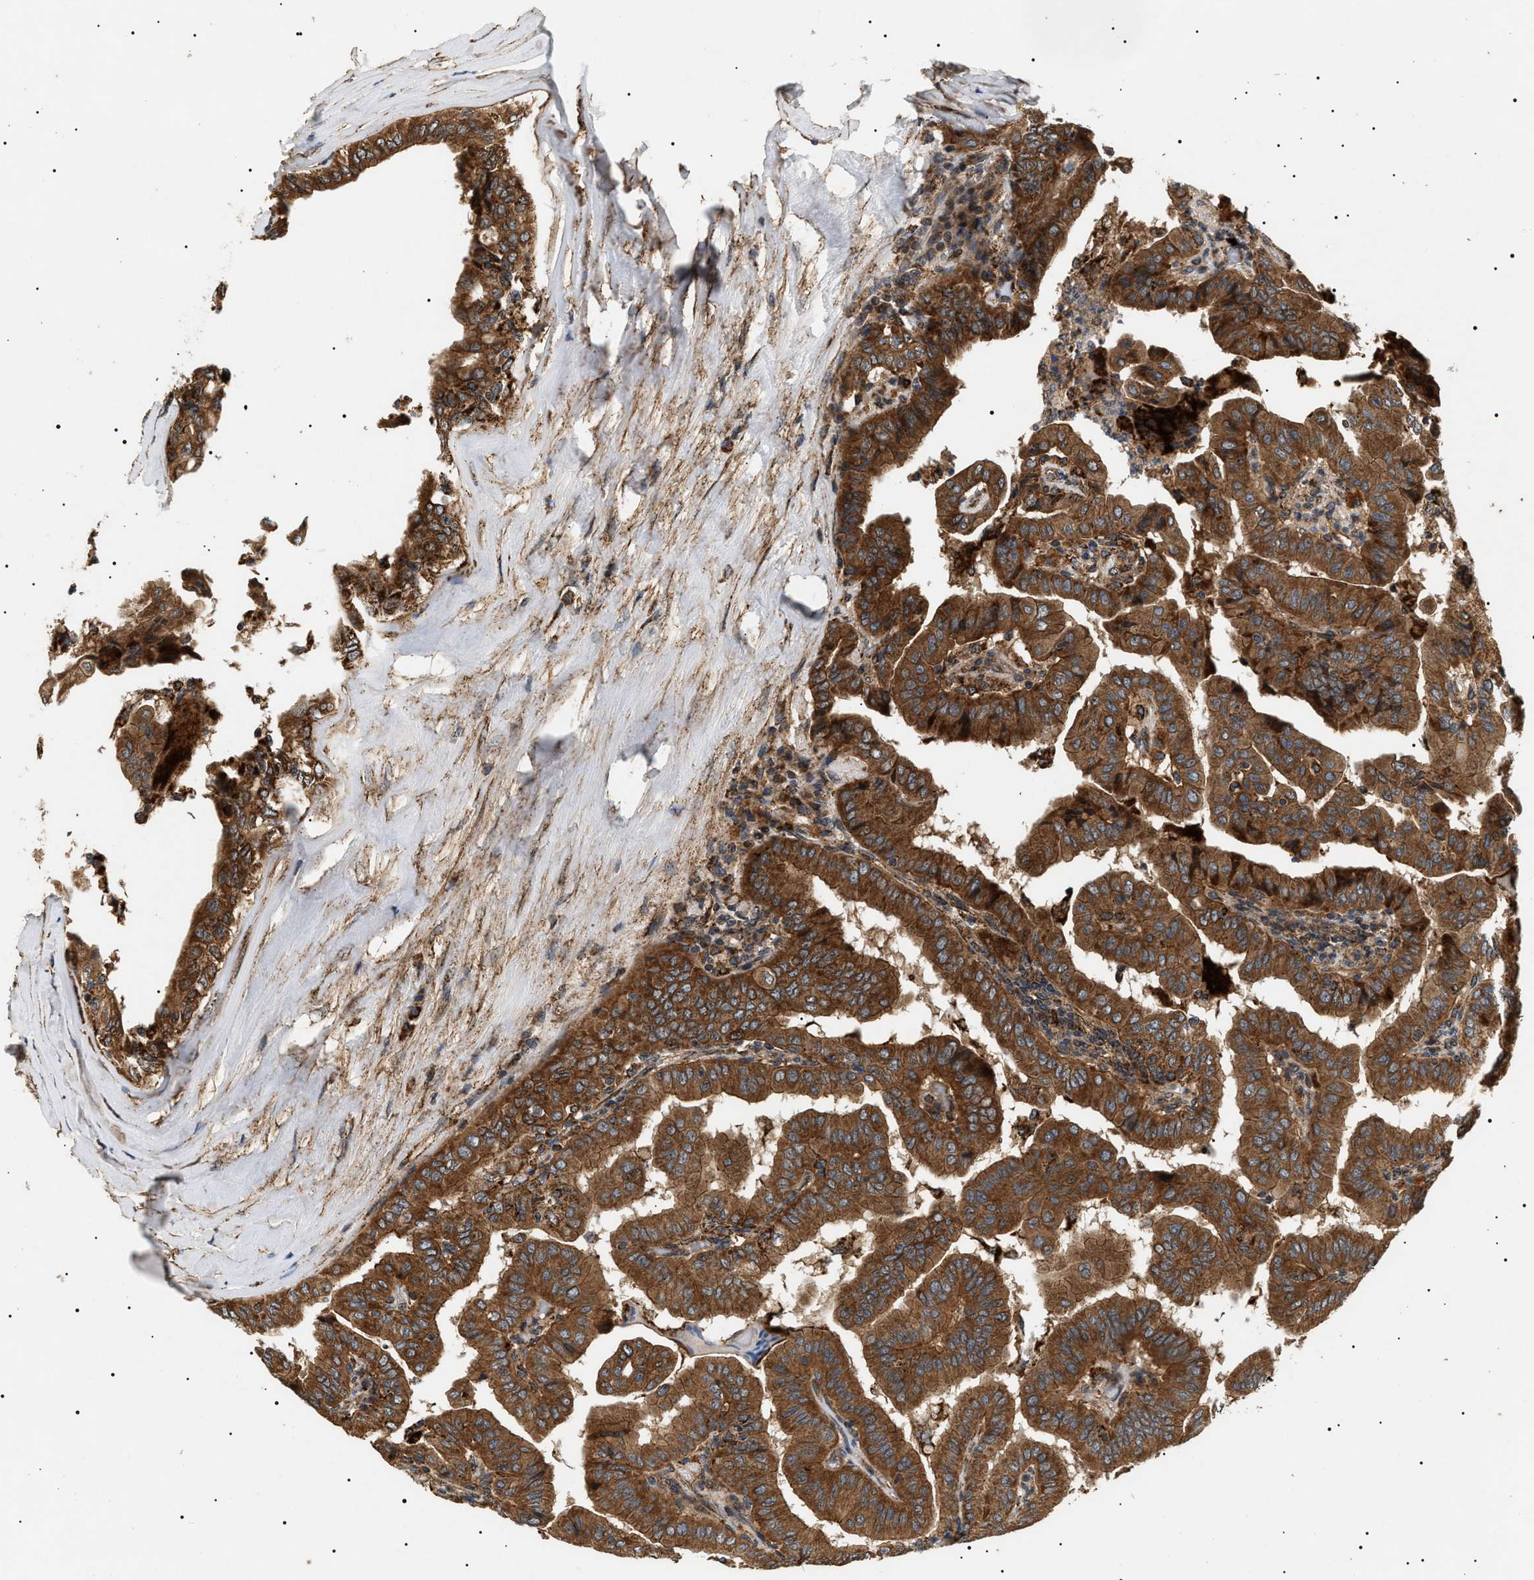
{"staining": {"intensity": "strong", "quantity": ">75%", "location": "cytoplasmic/membranous"}, "tissue": "thyroid cancer", "cell_type": "Tumor cells", "image_type": "cancer", "snomed": [{"axis": "morphology", "description": "Papillary adenocarcinoma, NOS"}, {"axis": "topography", "description": "Thyroid gland"}], "caption": "About >75% of tumor cells in thyroid cancer (papillary adenocarcinoma) exhibit strong cytoplasmic/membranous protein positivity as visualized by brown immunohistochemical staining.", "gene": "ZBTB26", "patient": {"sex": "male", "age": 33}}